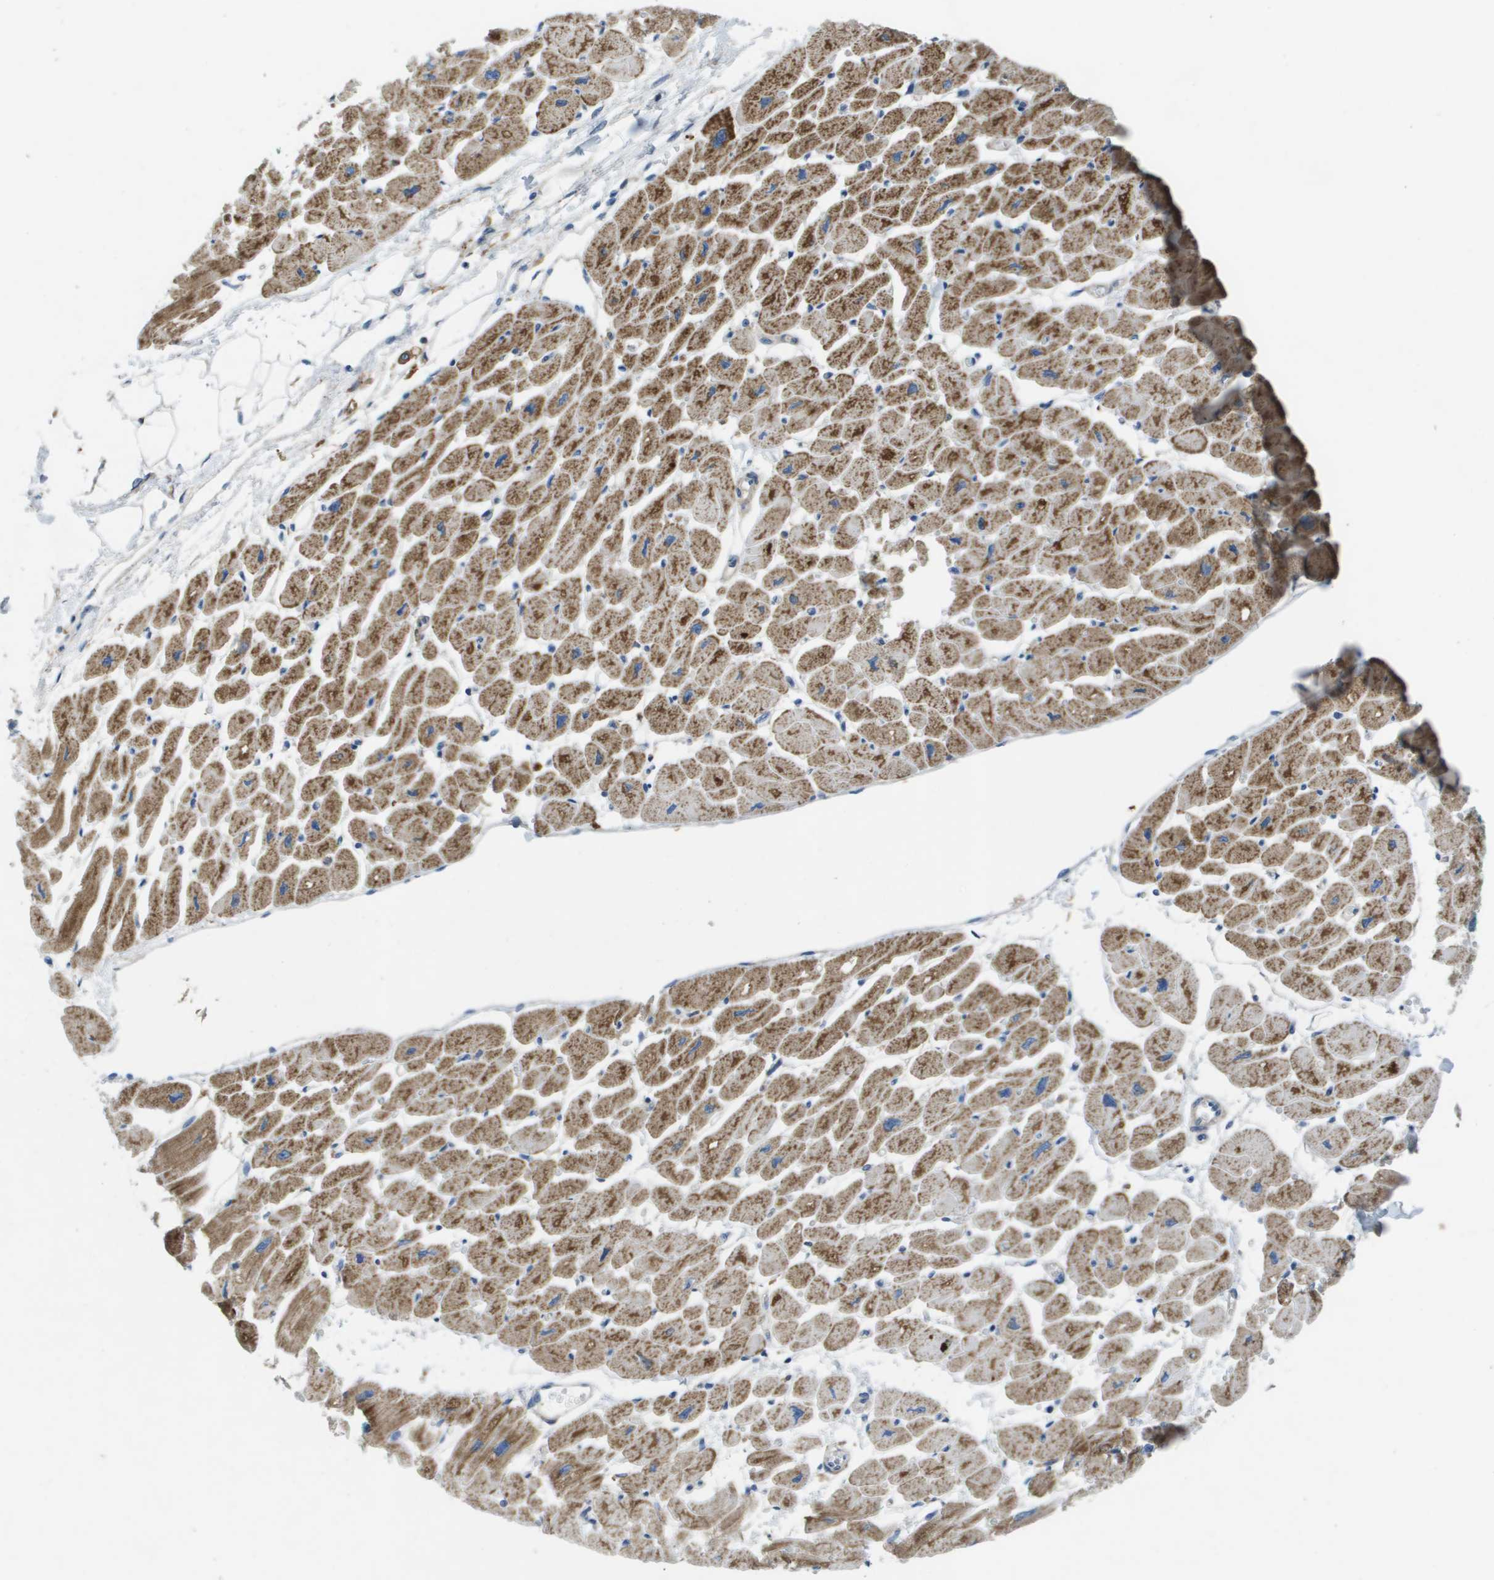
{"staining": {"intensity": "moderate", "quantity": "25%-75%", "location": "cytoplasmic/membranous"}, "tissue": "heart muscle", "cell_type": "Cardiomyocytes", "image_type": "normal", "snomed": [{"axis": "morphology", "description": "Normal tissue, NOS"}, {"axis": "topography", "description": "Heart"}], "caption": "Immunohistochemistry (IHC) of normal heart muscle shows medium levels of moderate cytoplasmic/membranous staining in approximately 25%-75% of cardiomyocytes.", "gene": "CLCA4", "patient": {"sex": "female", "age": 54}}